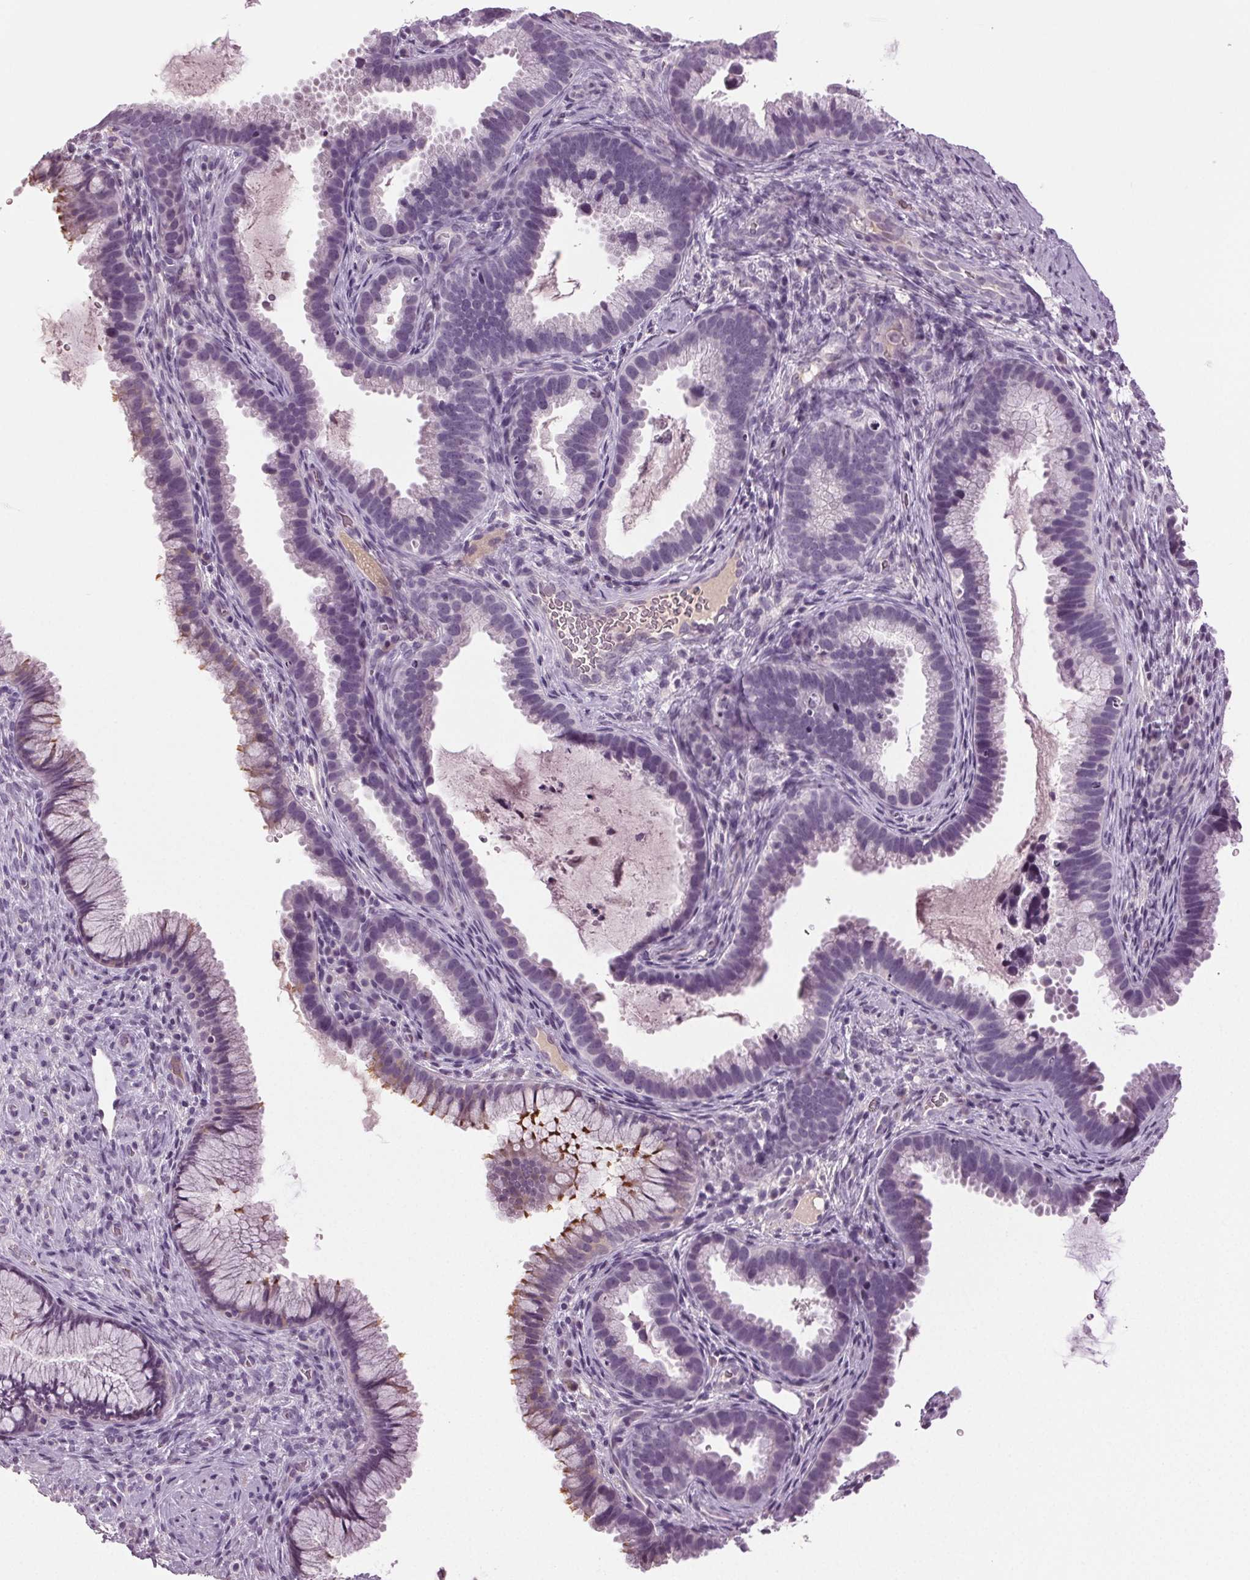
{"staining": {"intensity": "moderate", "quantity": "<25%", "location": "cytoplasmic/membranous"}, "tissue": "cervix", "cell_type": "Glandular cells", "image_type": "normal", "snomed": [{"axis": "morphology", "description": "Normal tissue, NOS"}, {"axis": "topography", "description": "Cervix"}], "caption": "Brown immunohistochemical staining in benign human cervix reveals moderate cytoplasmic/membranous staining in about <25% of glandular cells.", "gene": "DNAH12", "patient": {"sex": "female", "age": 34}}